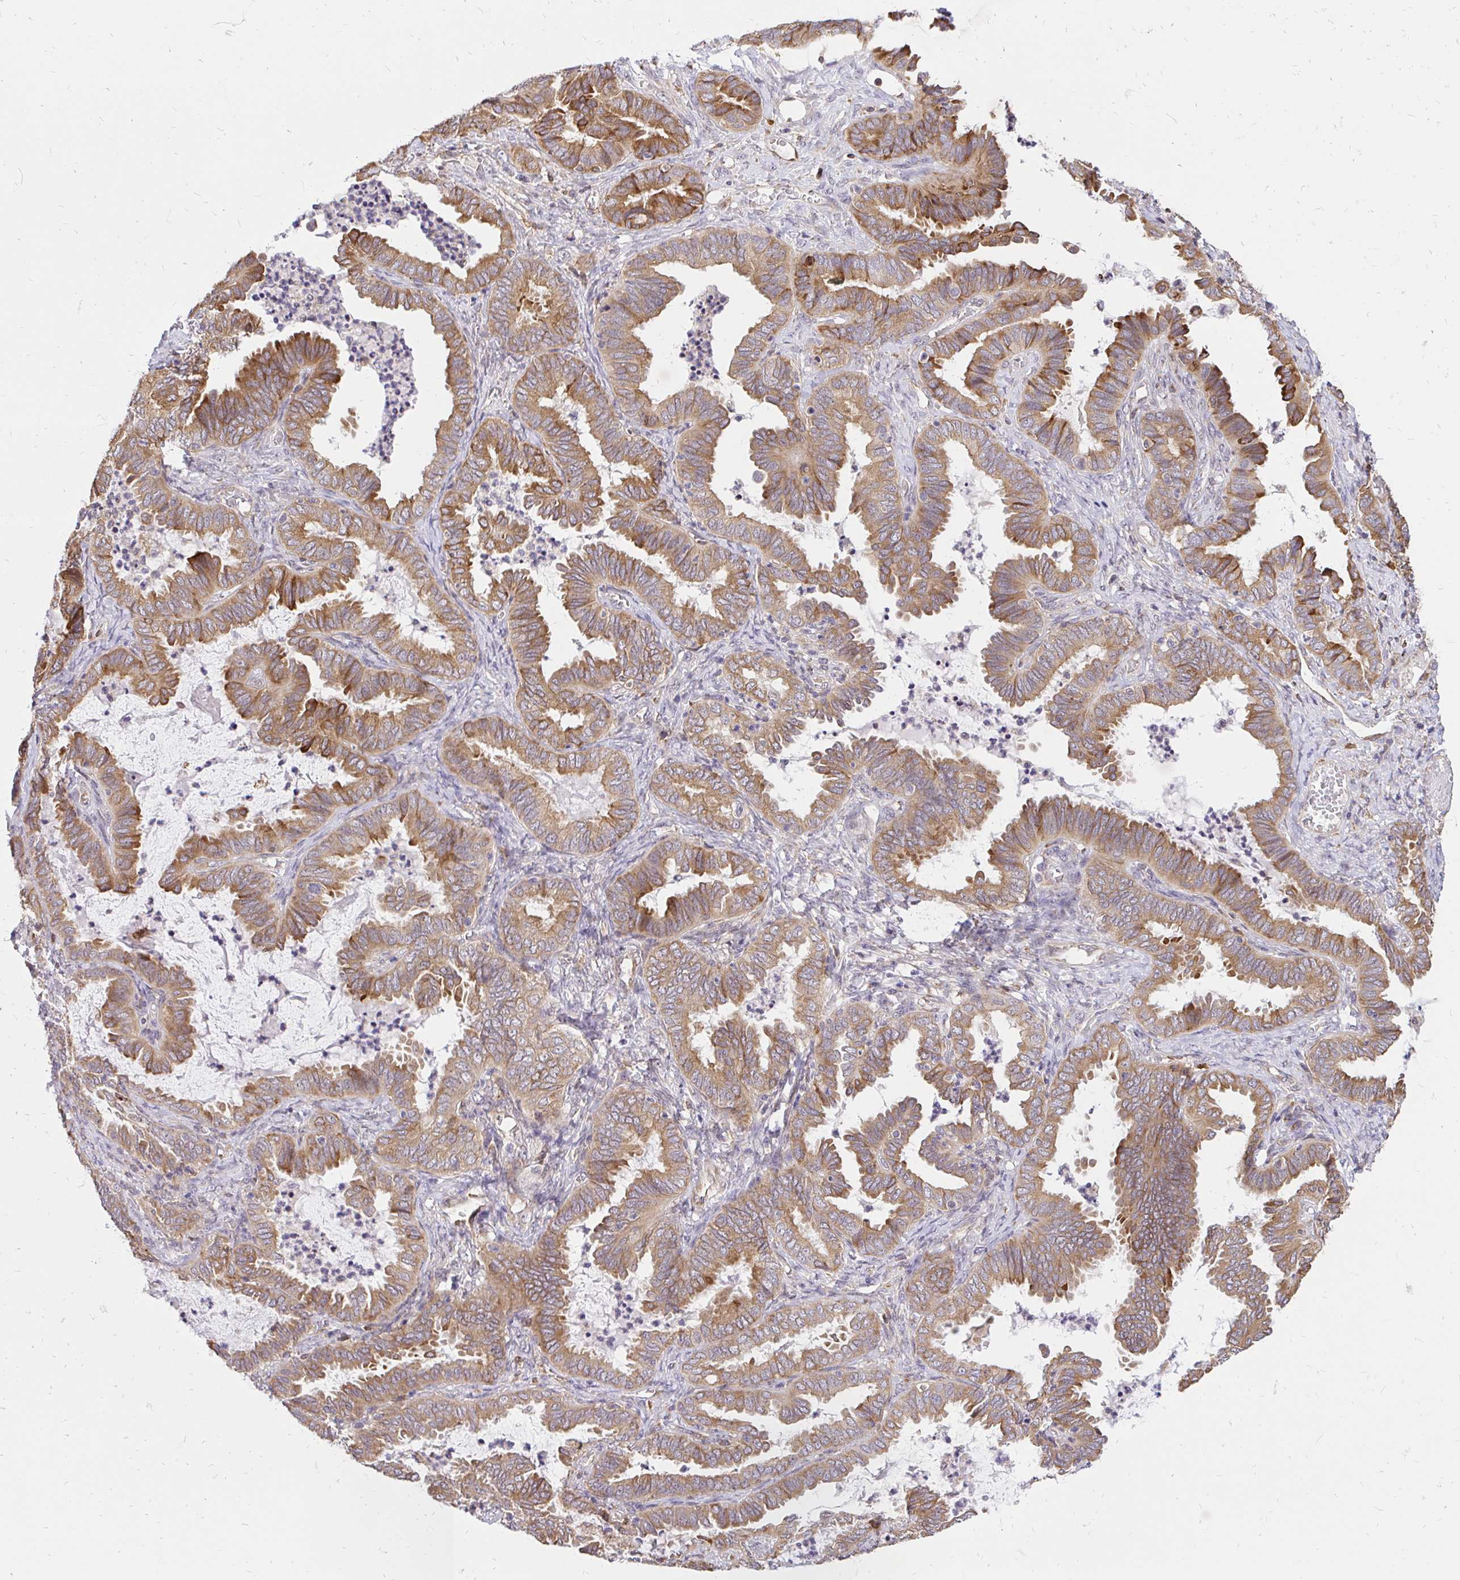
{"staining": {"intensity": "moderate", "quantity": ">75%", "location": "cytoplasmic/membranous"}, "tissue": "ovarian cancer", "cell_type": "Tumor cells", "image_type": "cancer", "snomed": [{"axis": "morphology", "description": "Carcinoma, endometroid"}, {"axis": "topography", "description": "Ovary"}], "caption": "This photomicrograph reveals endometroid carcinoma (ovarian) stained with IHC to label a protein in brown. The cytoplasmic/membranous of tumor cells show moderate positivity for the protein. Nuclei are counter-stained blue.", "gene": "NAALAD2", "patient": {"sex": "female", "age": 70}}